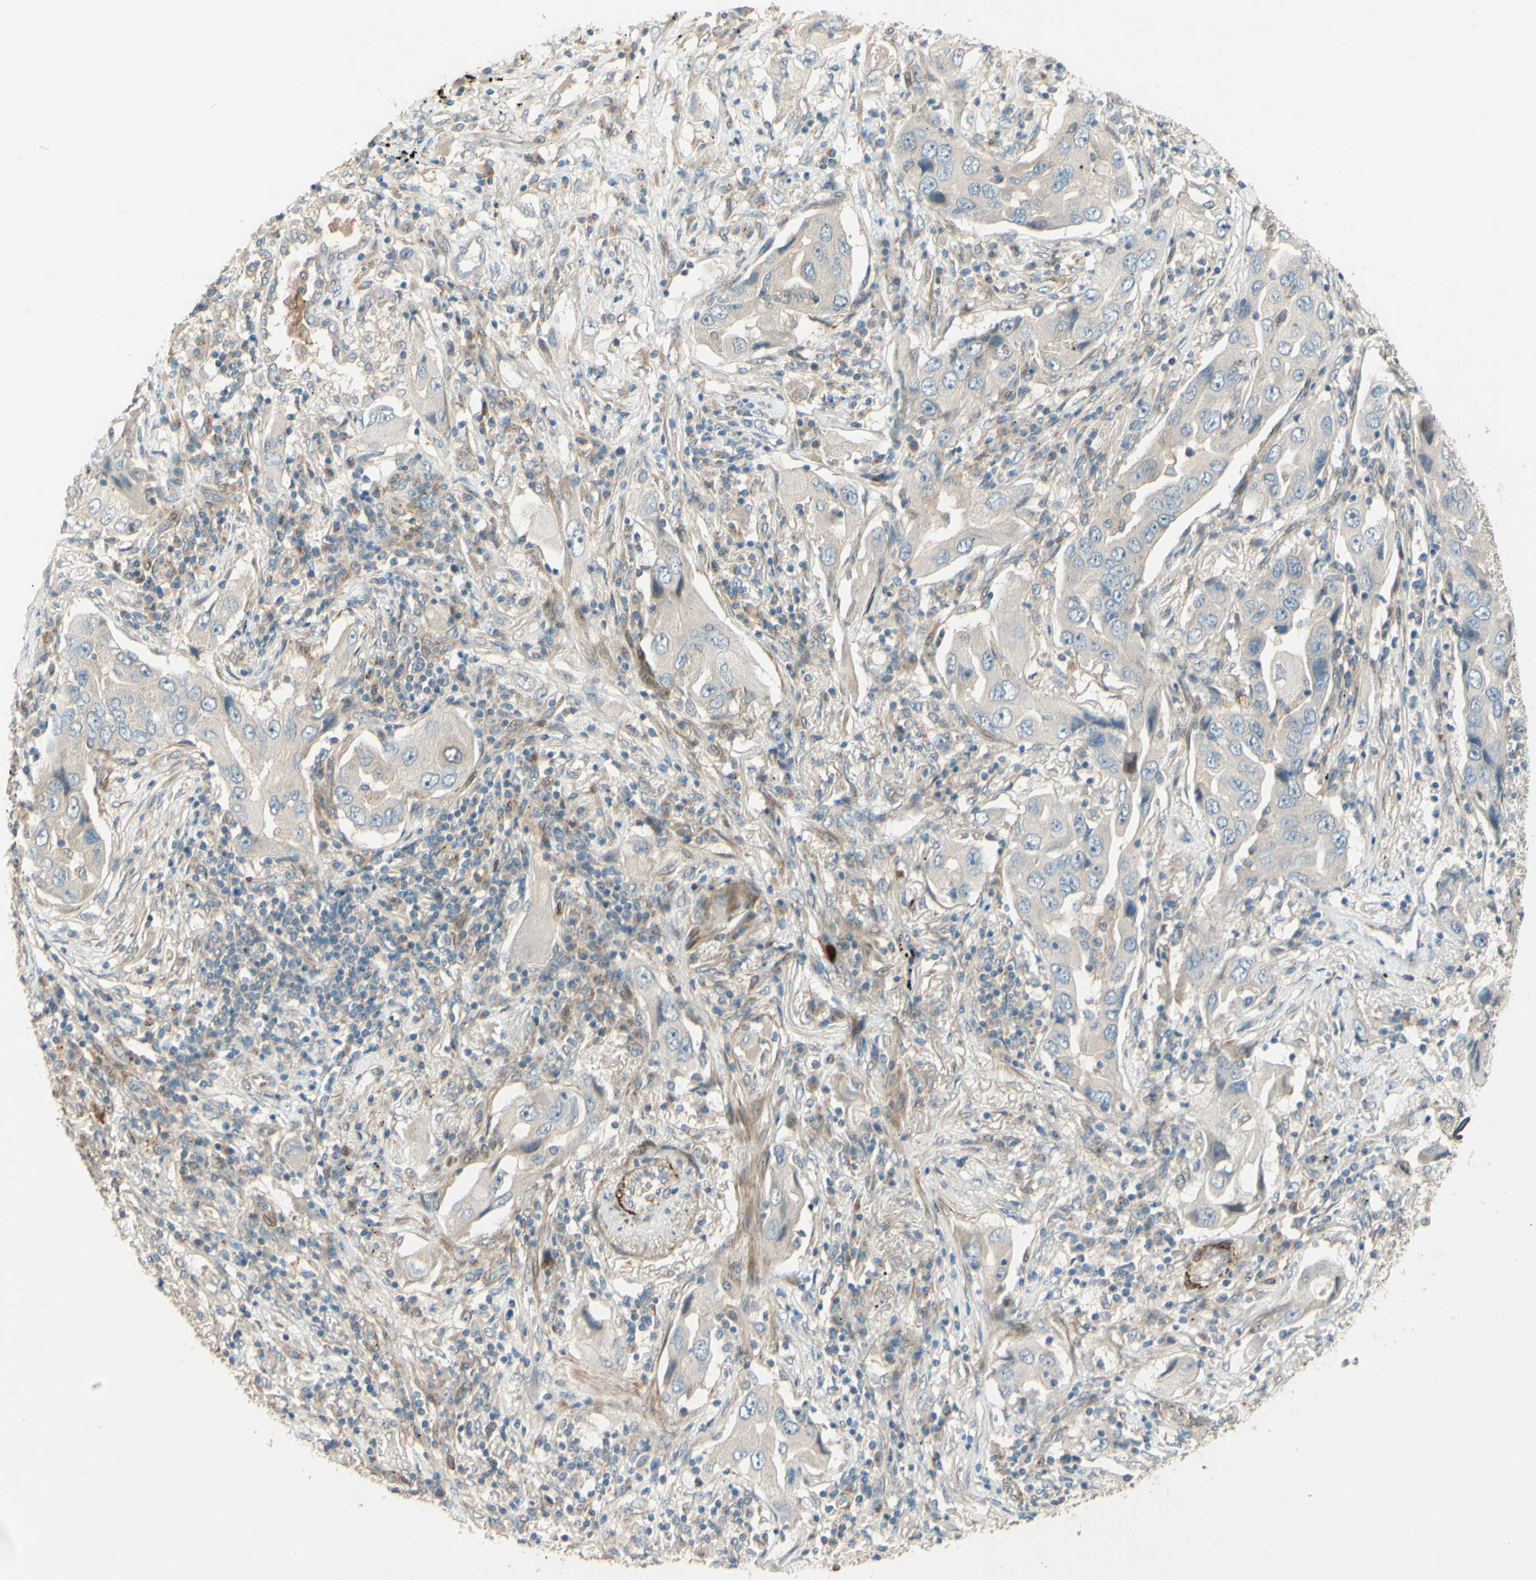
{"staining": {"intensity": "negative", "quantity": "none", "location": "none"}, "tissue": "lung cancer", "cell_type": "Tumor cells", "image_type": "cancer", "snomed": [{"axis": "morphology", "description": "Adenocarcinoma, NOS"}, {"axis": "topography", "description": "Lung"}], "caption": "Adenocarcinoma (lung) was stained to show a protein in brown. There is no significant positivity in tumor cells. (Immunohistochemistry (ihc), brightfield microscopy, high magnification).", "gene": "ADAM17", "patient": {"sex": "female", "age": 65}}